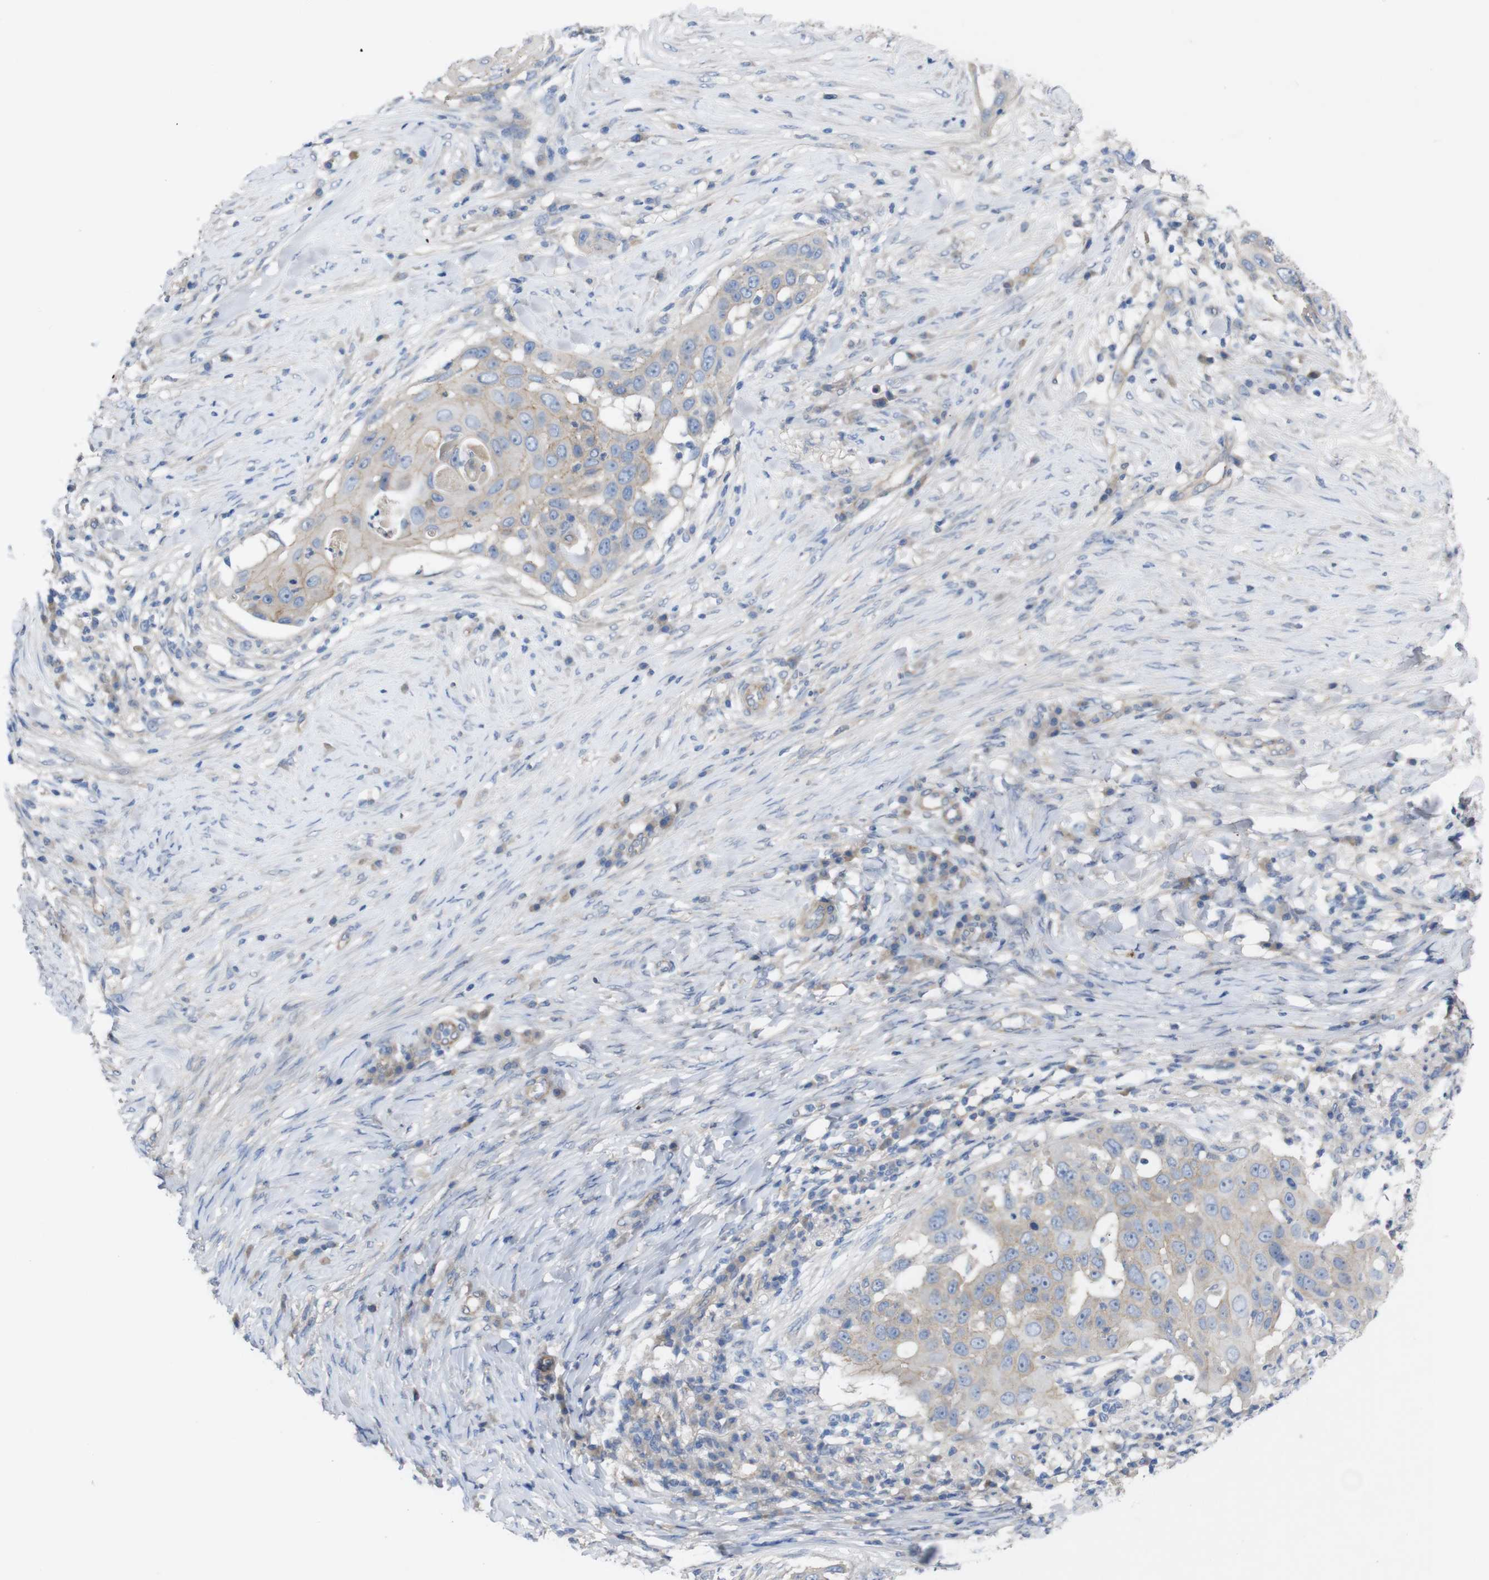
{"staining": {"intensity": "weak", "quantity": "<25%", "location": "cytoplasmic/membranous"}, "tissue": "skin cancer", "cell_type": "Tumor cells", "image_type": "cancer", "snomed": [{"axis": "morphology", "description": "Squamous cell carcinoma, NOS"}, {"axis": "topography", "description": "Skin"}], "caption": "Immunohistochemistry of skin cancer shows no expression in tumor cells.", "gene": "KIDINS220", "patient": {"sex": "female", "age": 44}}